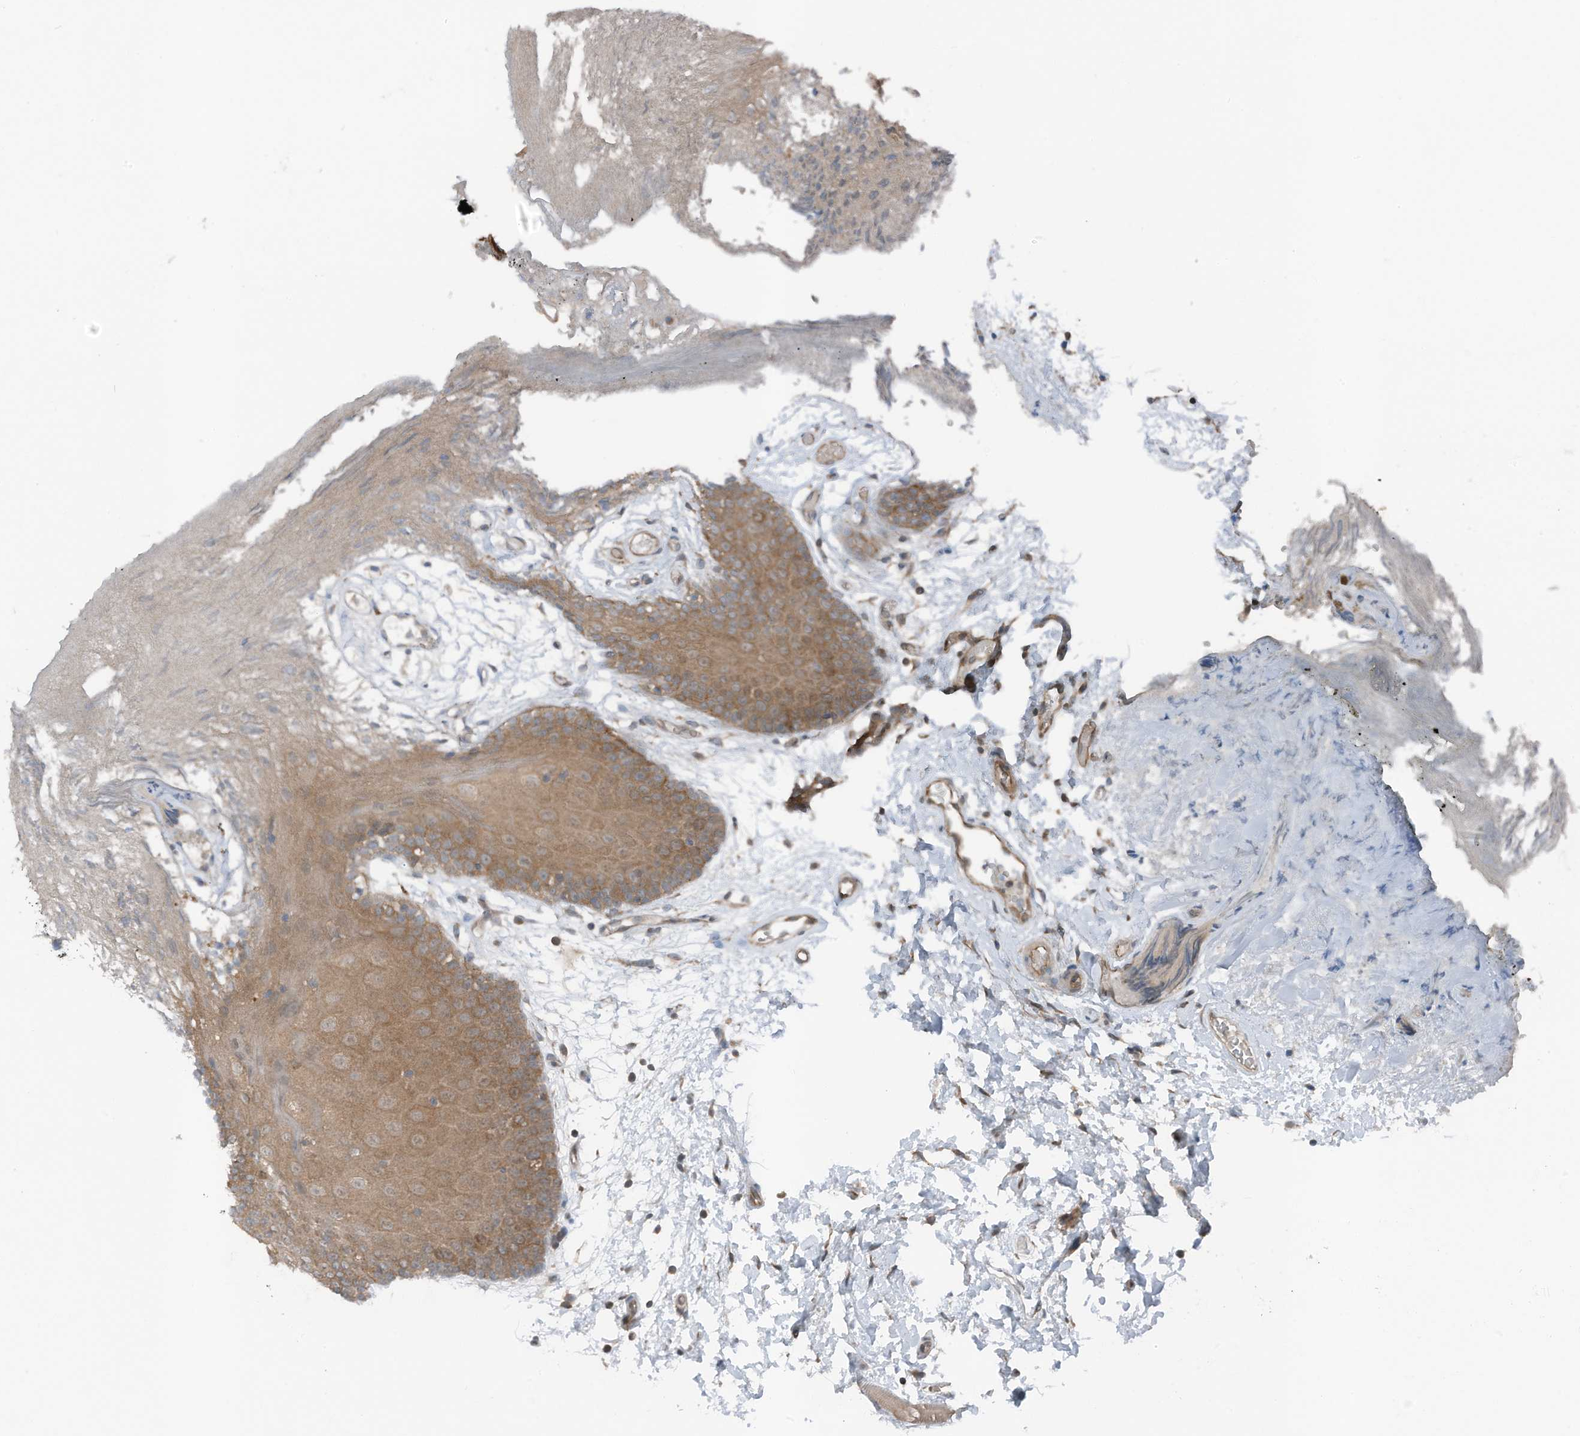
{"staining": {"intensity": "moderate", "quantity": ">75%", "location": "cytoplasmic/membranous"}, "tissue": "oral mucosa", "cell_type": "Squamous epithelial cells", "image_type": "normal", "snomed": [{"axis": "morphology", "description": "Normal tissue, NOS"}, {"axis": "topography", "description": "Skeletal muscle"}, {"axis": "topography", "description": "Oral tissue"}, {"axis": "topography", "description": "Salivary gland"}, {"axis": "topography", "description": "Peripheral nerve tissue"}], "caption": "About >75% of squamous epithelial cells in normal human oral mucosa show moderate cytoplasmic/membranous protein expression as visualized by brown immunohistochemical staining.", "gene": "TXNDC9", "patient": {"sex": "male", "age": 54}}